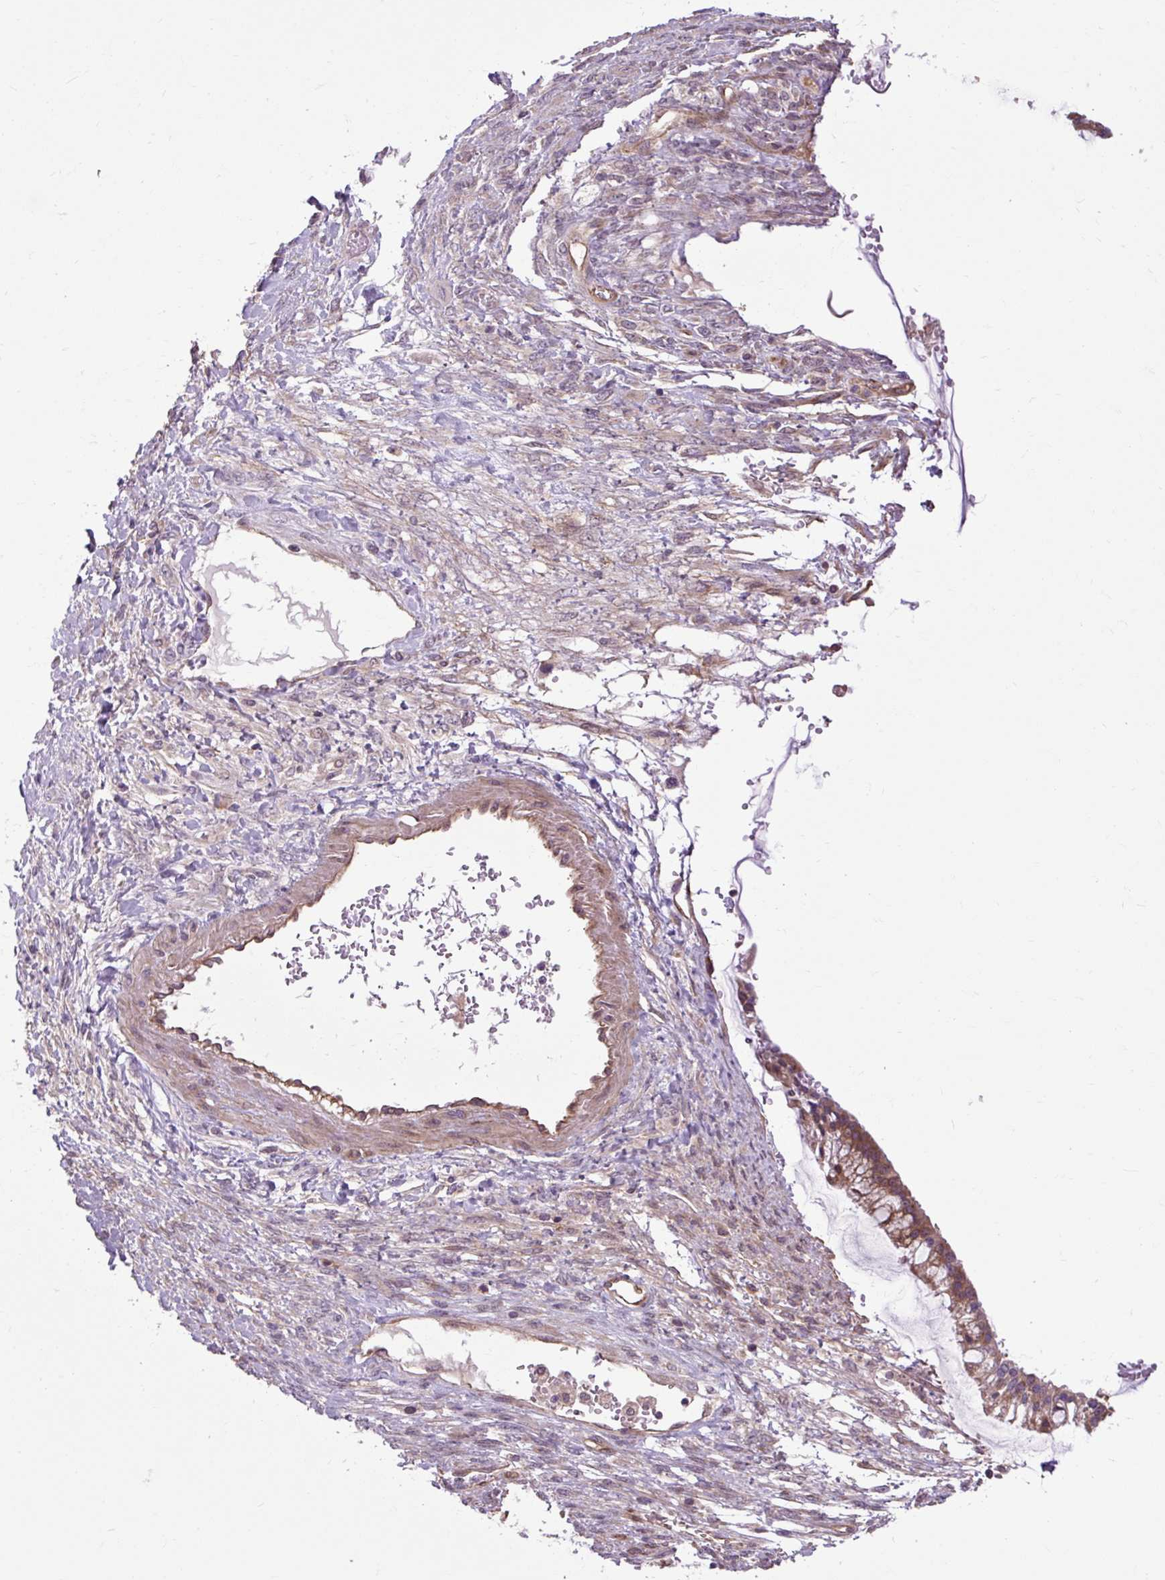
{"staining": {"intensity": "moderate", "quantity": ">75%", "location": "cytoplasmic/membranous"}, "tissue": "ovarian cancer", "cell_type": "Tumor cells", "image_type": "cancer", "snomed": [{"axis": "morphology", "description": "Cystadenocarcinoma, mucinous, NOS"}, {"axis": "topography", "description": "Ovary"}], "caption": "Brown immunohistochemical staining in human mucinous cystadenocarcinoma (ovarian) reveals moderate cytoplasmic/membranous expression in about >75% of tumor cells. The protein of interest is stained brown, and the nuclei are stained in blue (DAB IHC with brightfield microscopy, high magnification).", "gene": "FLRT1", "patient": {"sex": "female", "age": 73}}